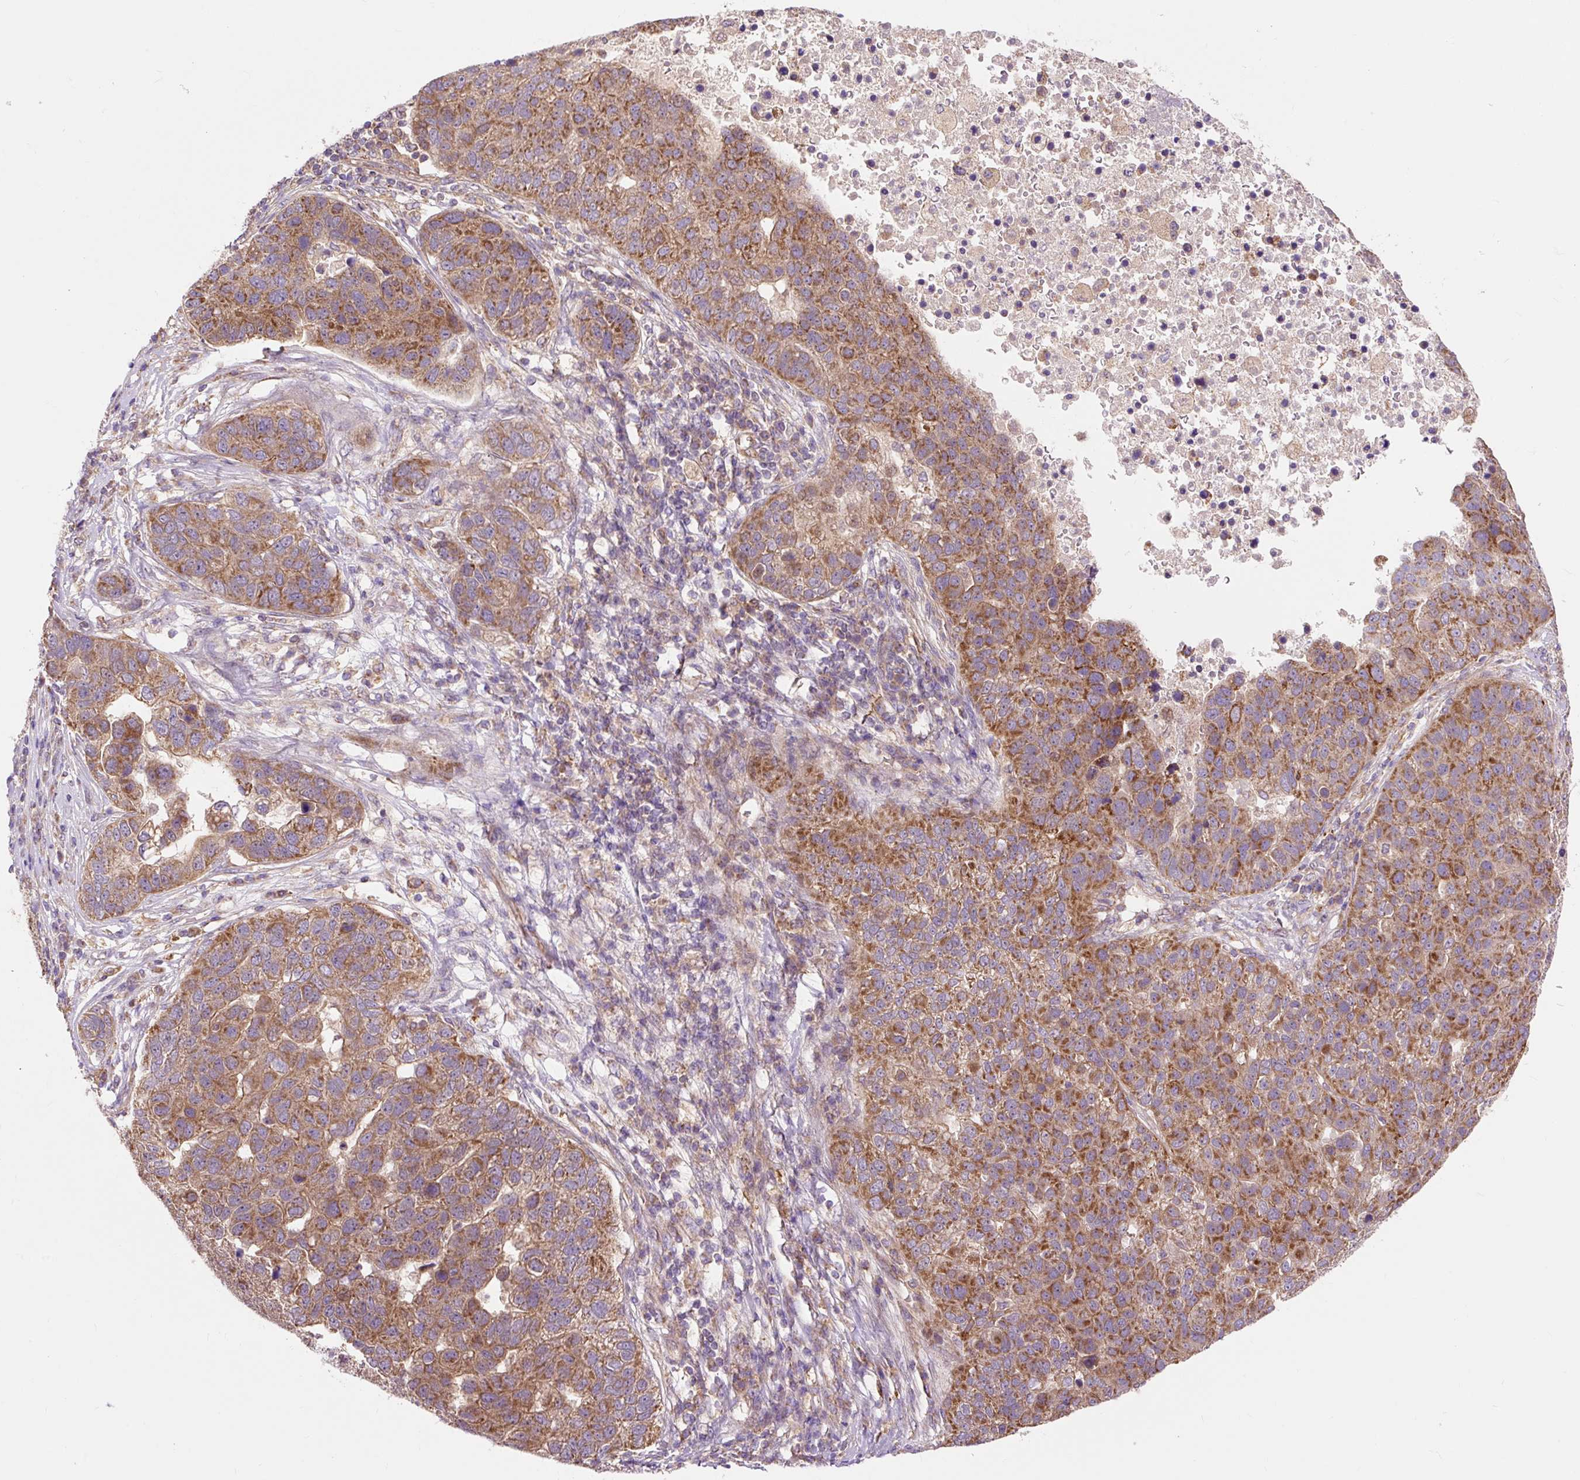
{"staining": {"intensity": "moderate", "quantity": ">75%", "location": "cytoplasmic/membranous"}, "tissue": "pancreatic cancer", "cell_type": "Tumor cells", "image_type": "cancer", "snomed": [{"axis": "morphology", "description": "Adenocarcinoma, NOS"}, {"axis": "topography", "description": "Pancreas"}], "caption": "Pancreatic cancer (adenocarcinoma) stained for a protein (brown) shows moderate cytoplasmic/membranous positive positivity in about >75% of tumor cells.", "gene": "TRIAP1", "patient": {"sex": "female", "age": 61}}